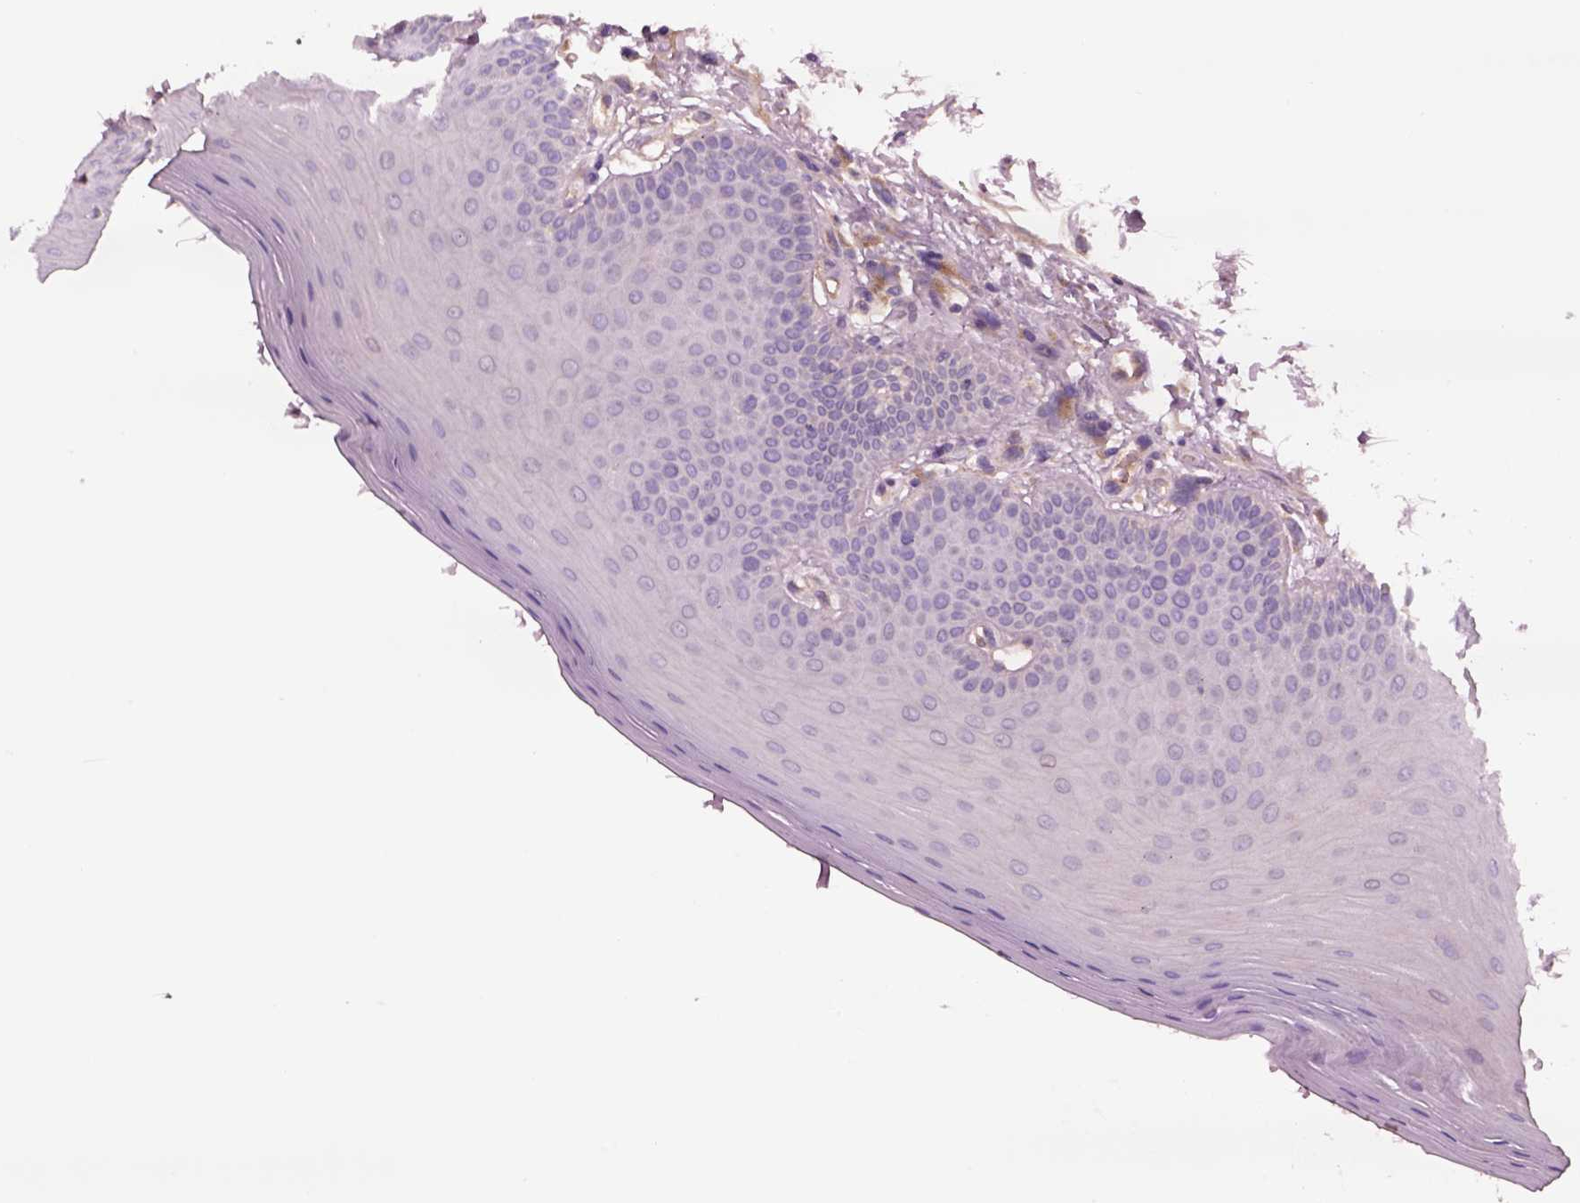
{"staining": {"intensity": "negative", "quantity": "none", "location": "none"}, "tissue": "oral mucosa", "cell_type": "Squamous epithelial cells", "image_type": "normal", "snomed": [{"axis": "morphology", "description": "Normal tissue, NOS"}, {"axis": "morphology", "description": "Normal morphology"}, {"axis": "topography", "description": "Oral tissue"}], "caption": "Immunohistochemistry (IHC) image of normal oral mucosa: human oral mucosa stained with DAB reveals no significant protein staining in squamous epithelial cells. (DAB (3,3'-diaminobenzidine) IHC visualized using brightfield microscopy, high magnification).", "gene": "HTR1B", "patient": {"sex": "female", "age": 76}}